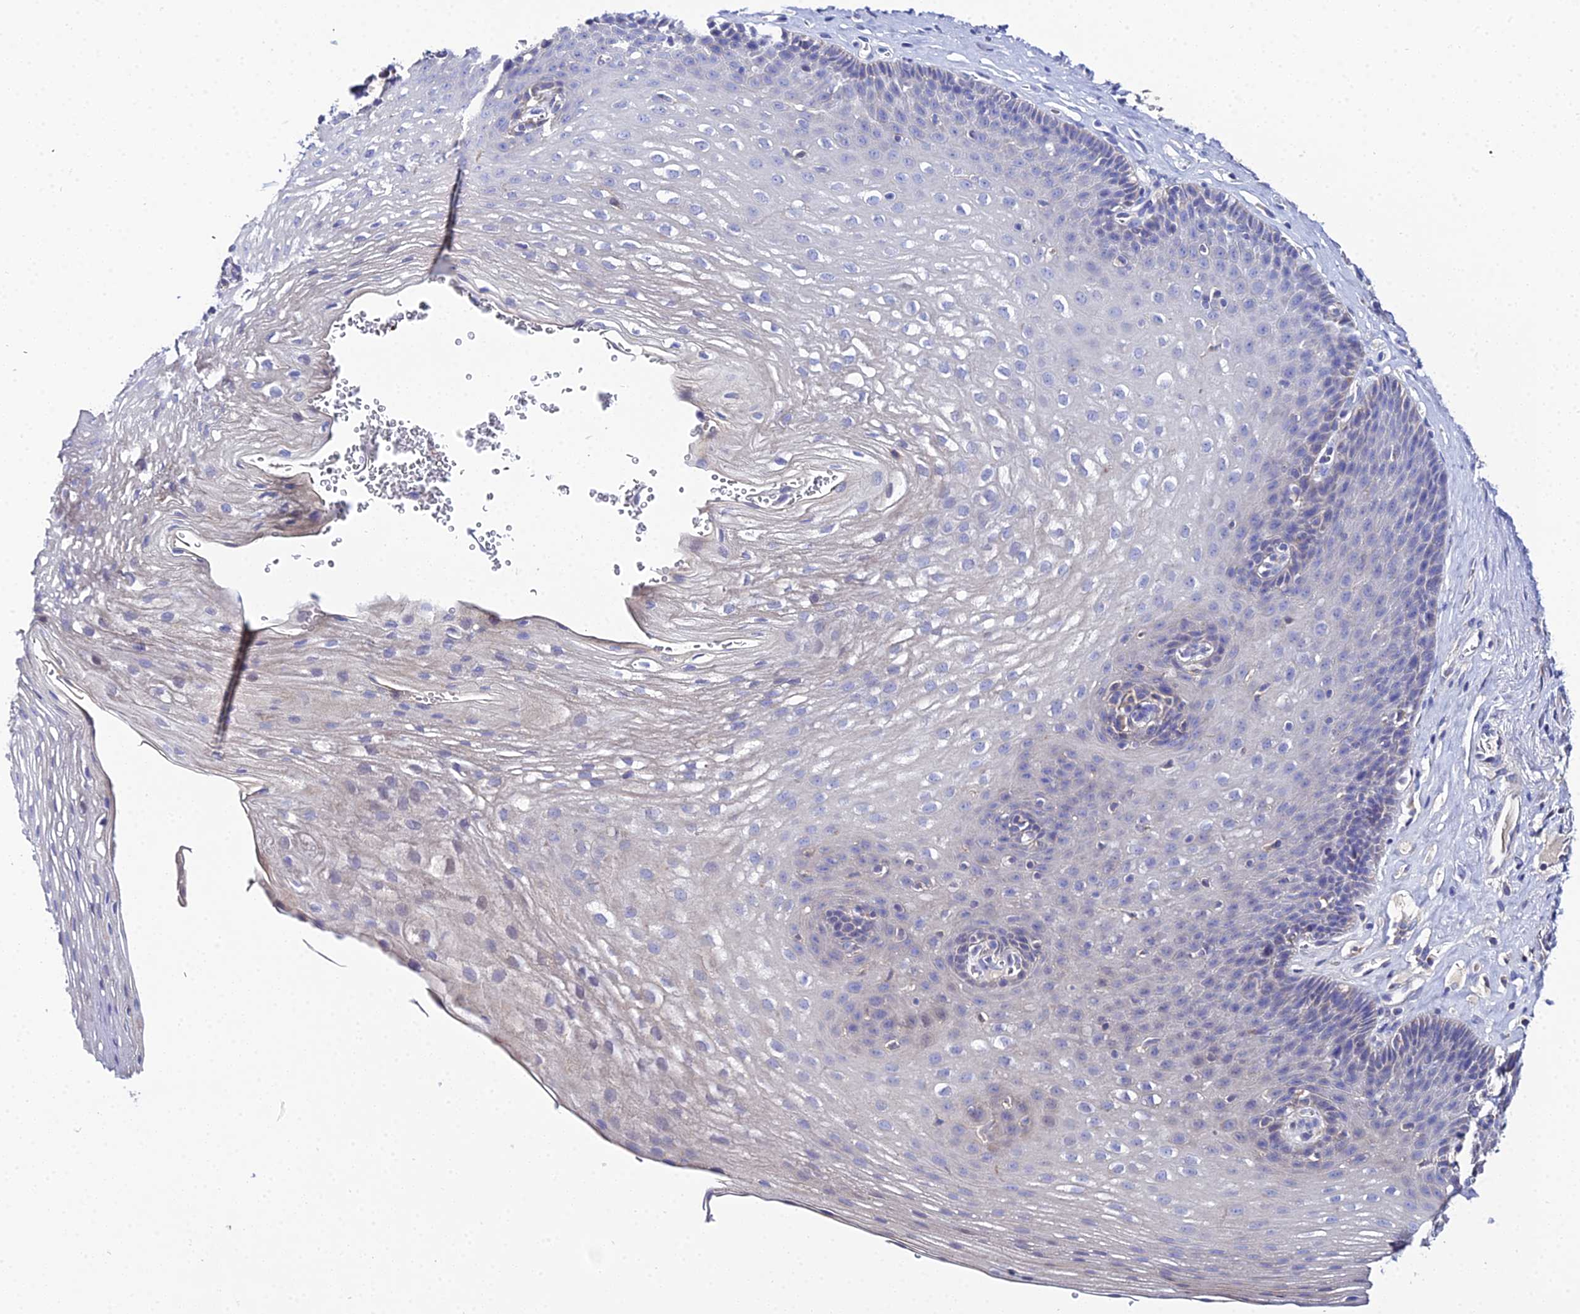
{"staining": {"intensity": "negative", "quantity": "none", "location": "none"}, "tissue": "esophagus", "cell_type": "Squamous epithelial cells", "image_type": "normal", "snomed": [{"axis": "morphology", "description": "Normal tissue, NOS"}, {"axis": "topography", "description": "Esophagus"}], "caption": "This is an IHC histopathology image of benign esophagus. There is no staining in squamous epithelial cells.", "gene": "ZXDA", "patient": {"sex": "female", "age": 66}}